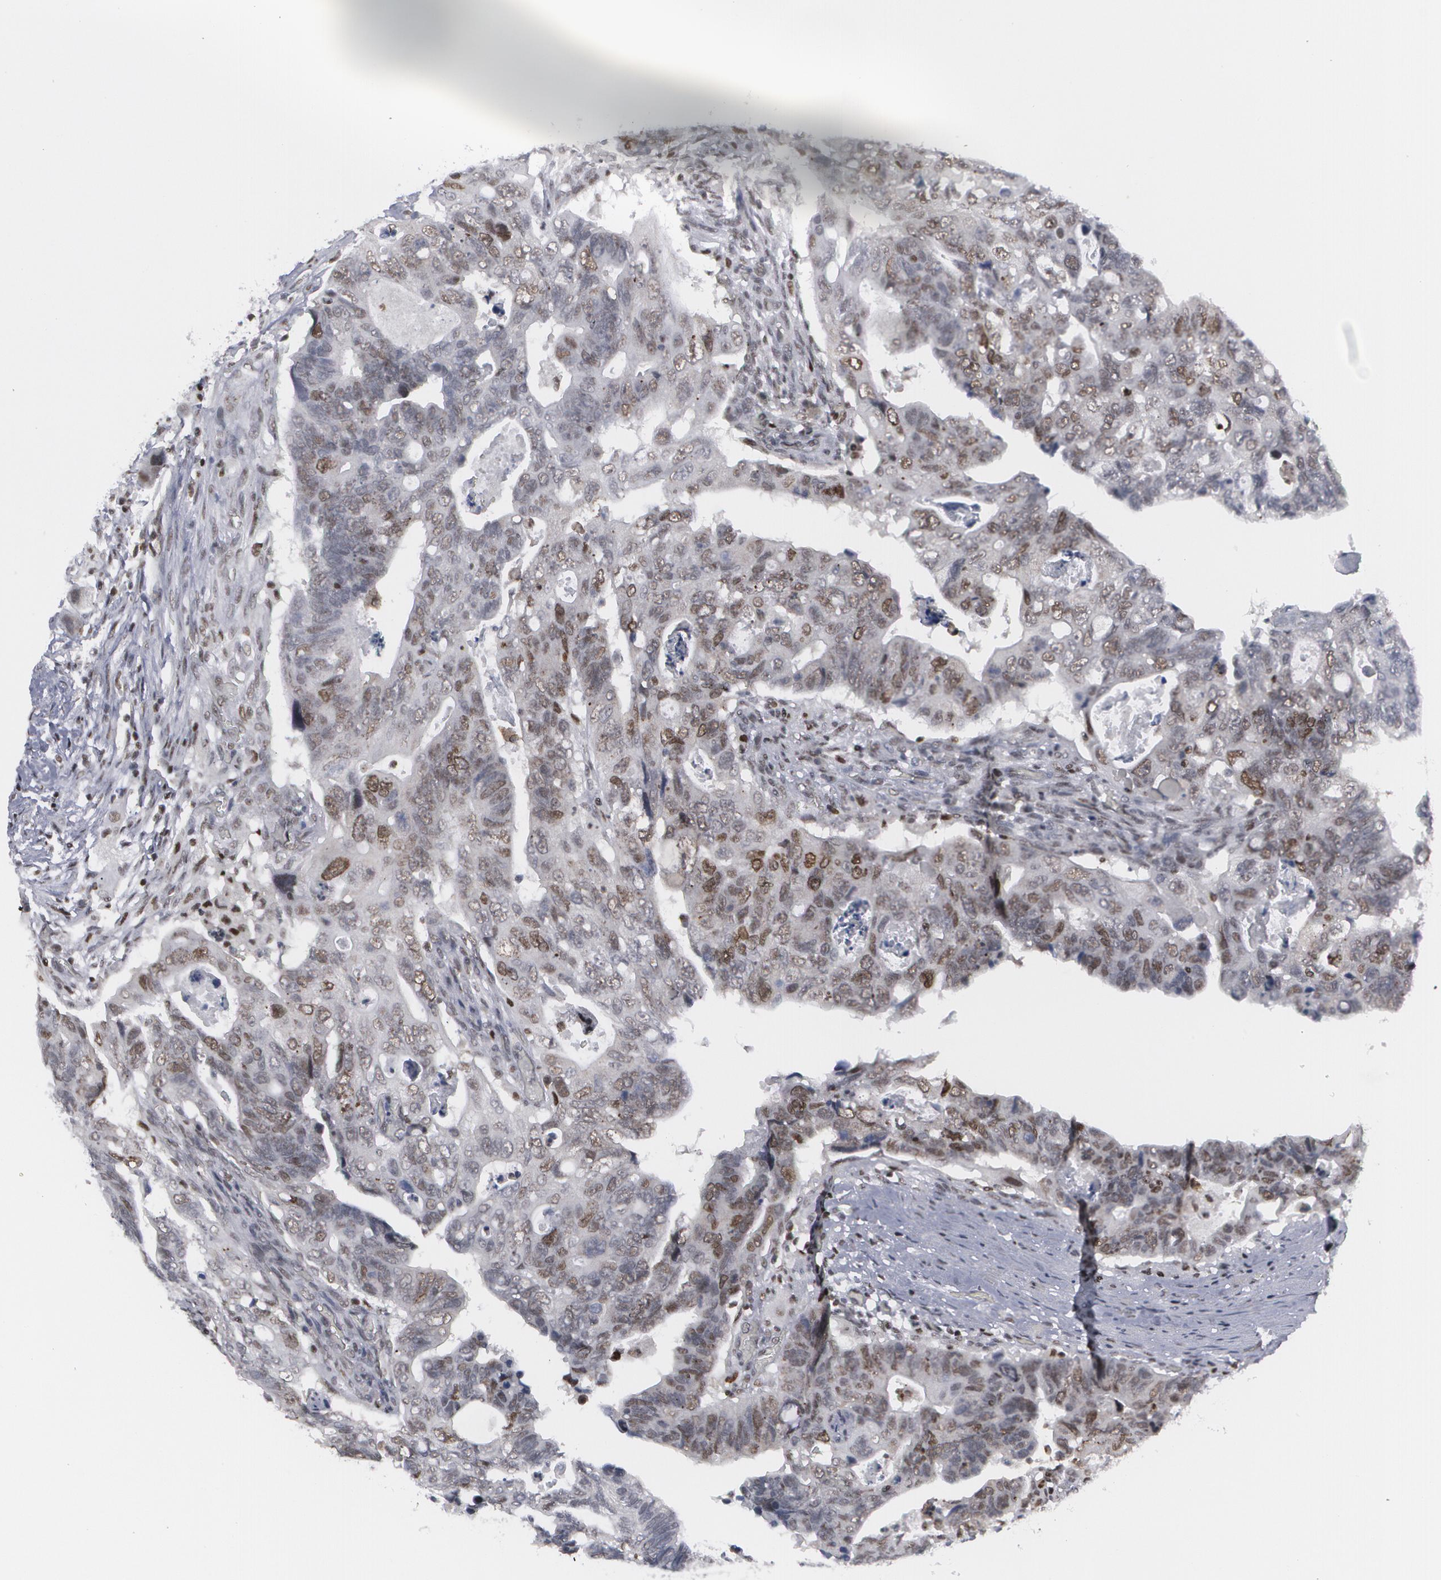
{"staining": {"intensity": "moderate", "quantity": "25%-75%", "location": "nuclear"}, "tissue": "colorectal cancer", "cell_type": "Tumor cells", "image_type": "cancer", "snomed": [{"axis": "morphology", "description": "Adenocarcinoma, NOS"}, {"axis": "topography", "description": "Rectum"}], "caption": "Protein positivity by immunohistochemistry displays moderate nuclear expression in about 25%-75% of tumor cells in colorectal adenocarcinoma.", "gene": "MCL1", "patient": {"sex": "male", "age": 53}}